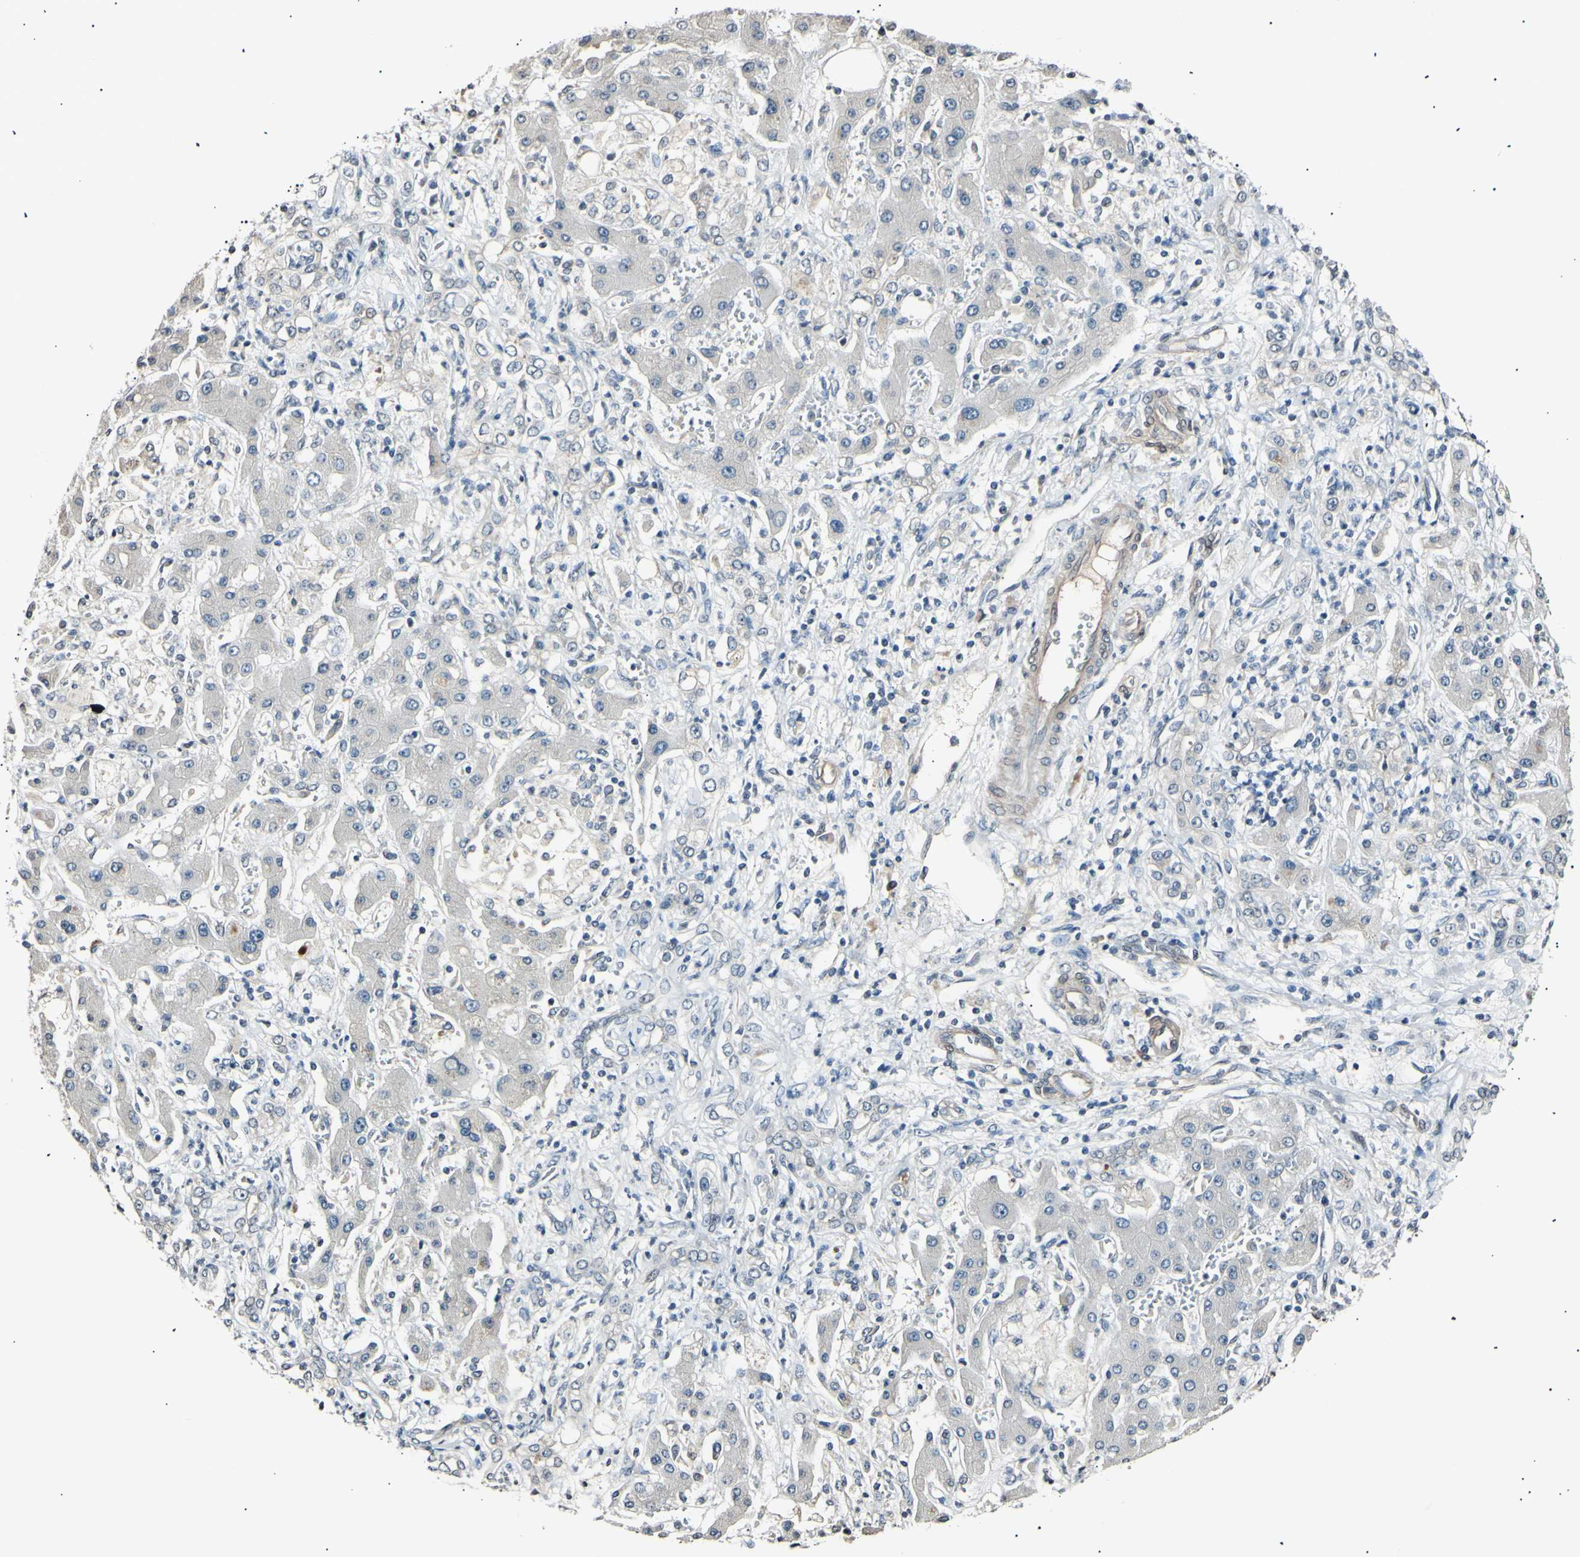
{"staining": {"intensity": "weak", "quantity": "<25%", "location": "cytoplasmic/membranous"}, "tissue": "liver cancer", "cell_type": "Tumor cells", "image_type": "cancer", "snomed": [{"axis": "morphology", "description": "Cholangiocarcinoma"}, {"axis": "topography", "description": "Liver"}], "caption": "A micrograph of human cholangiocarcinoma (liver) is negative for staining in tumor cells.", "gene": "AK1", "patient": {"sex": "male", "age": 50}}